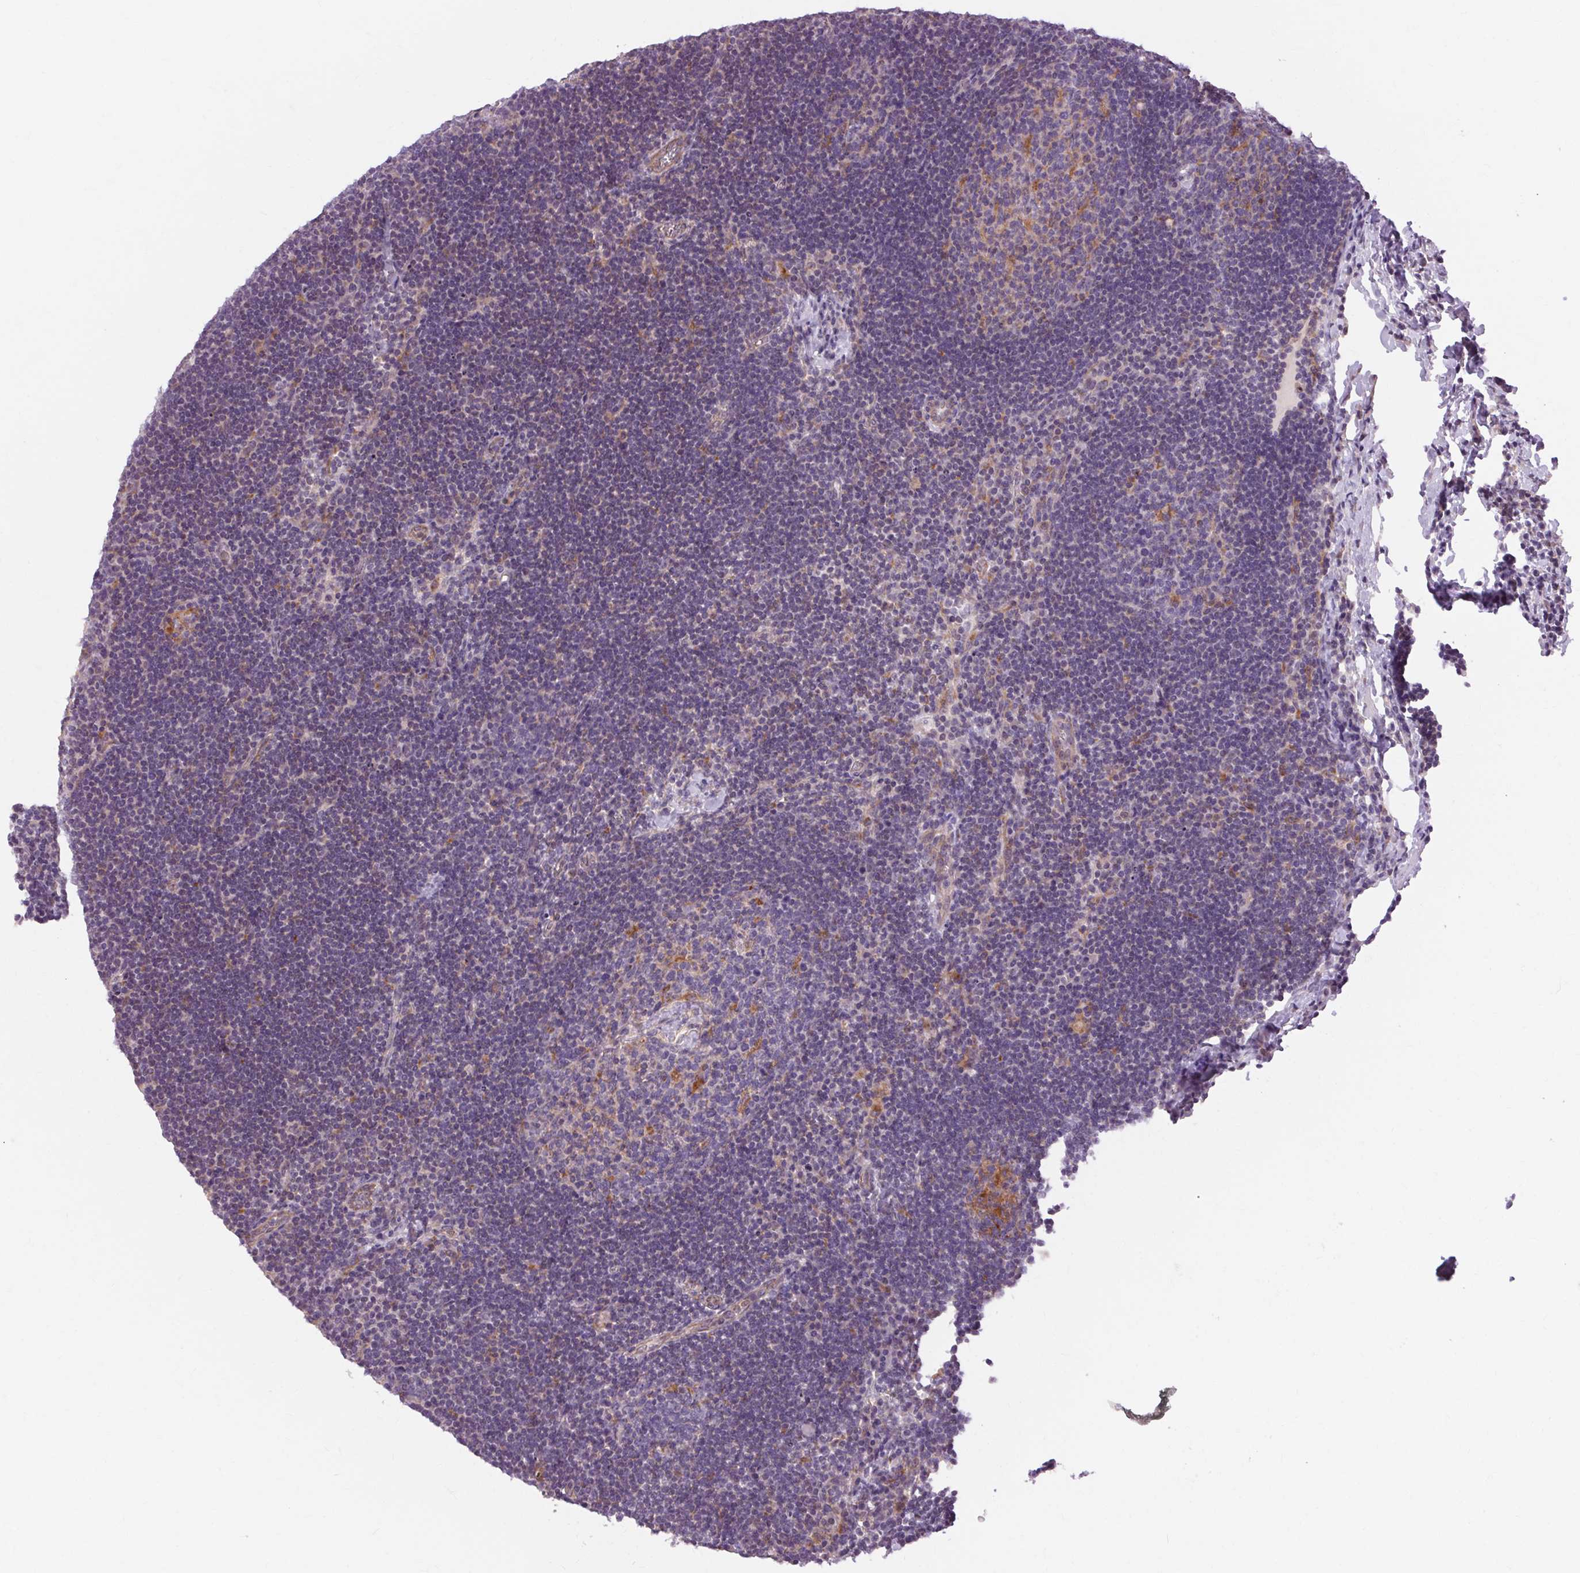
{"staining": {"intensity": "moderate", "quantity": "<25%", "location": "cytoplasmic/membranous"}, "tissue": "lymph node", "cell_type": "Germinal center cells", "image_type": "normal", "snomed": [{"axis": "morphology", "description": "Normal tissue, NOS"}, {"axis": "topography", "description": "Lymph node"}], "caption": "Brown immunohistochemical staining in unremarkable lymph node reveals moderate cytoplasmic/membranous staining in about <25% of germinal center cells. The protein of interest is stained brown, and the nuclei are stained in blue (DAB (3,3'-diaminobenzidine) IHC with brightfield microscopy, high magnification).", "gene": "TM6SF1", "patient": {"sex": "male", "age": 67}}